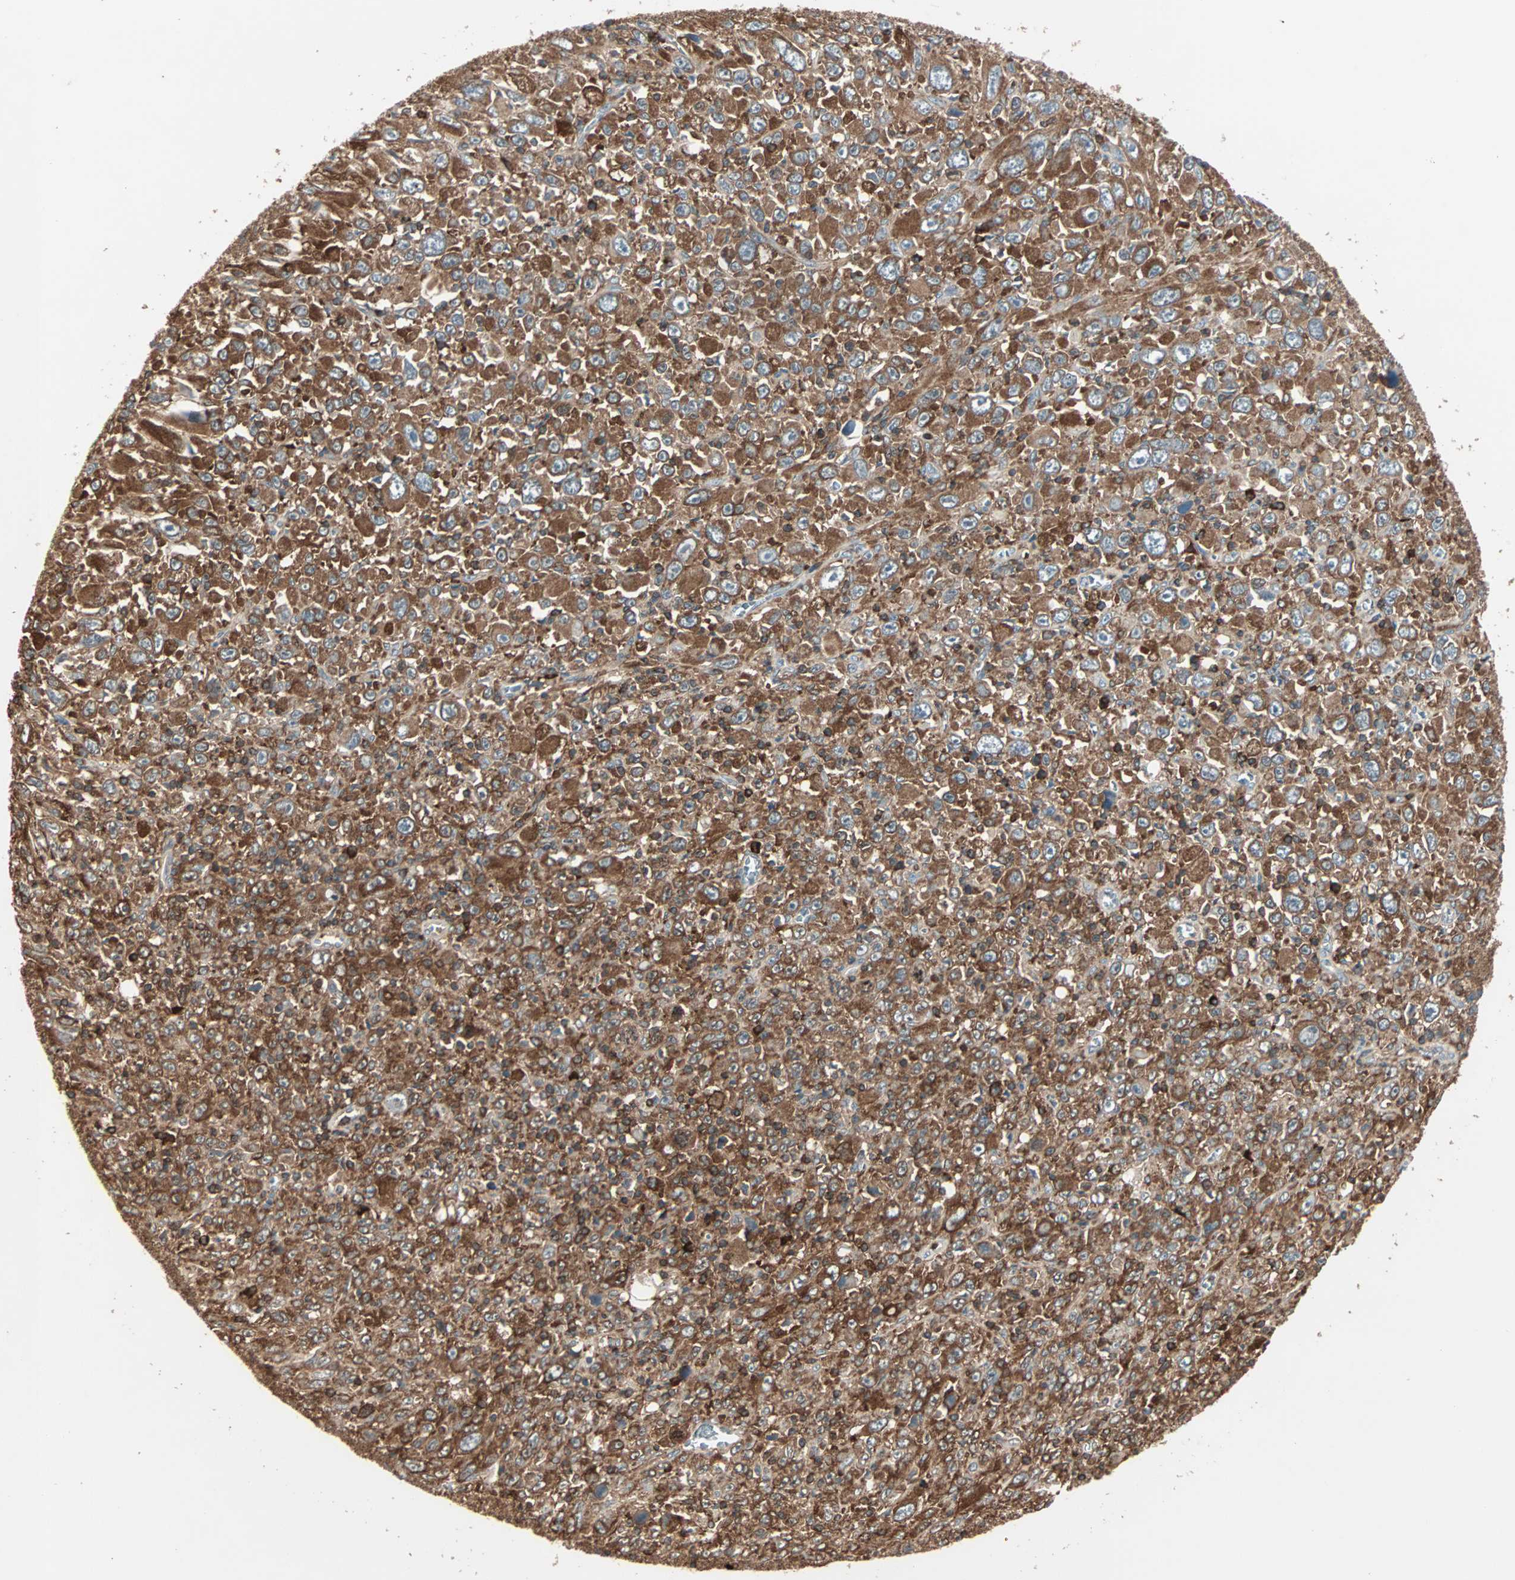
{"staining": {"intensity": "strong", "quantity": ">75%", "location": "cytoplasmic/membranous"}, "tissue": "melanoma", "cell_type": "Tumor cells", "image_type": "cancer", "snomed": [{"axis": "morphology", "description": "Malignant melanoma, Metastatic site"}, {"axis": "topography", "description": "Skin"}], "caption": "The micrograph demonstrates a brown stain indicating the presence of a protein in the cytoplasmic/membranous of tumor cells in melanoma.", "gene": "MMP3", "patient": {"sex": "female", "age": 56}}